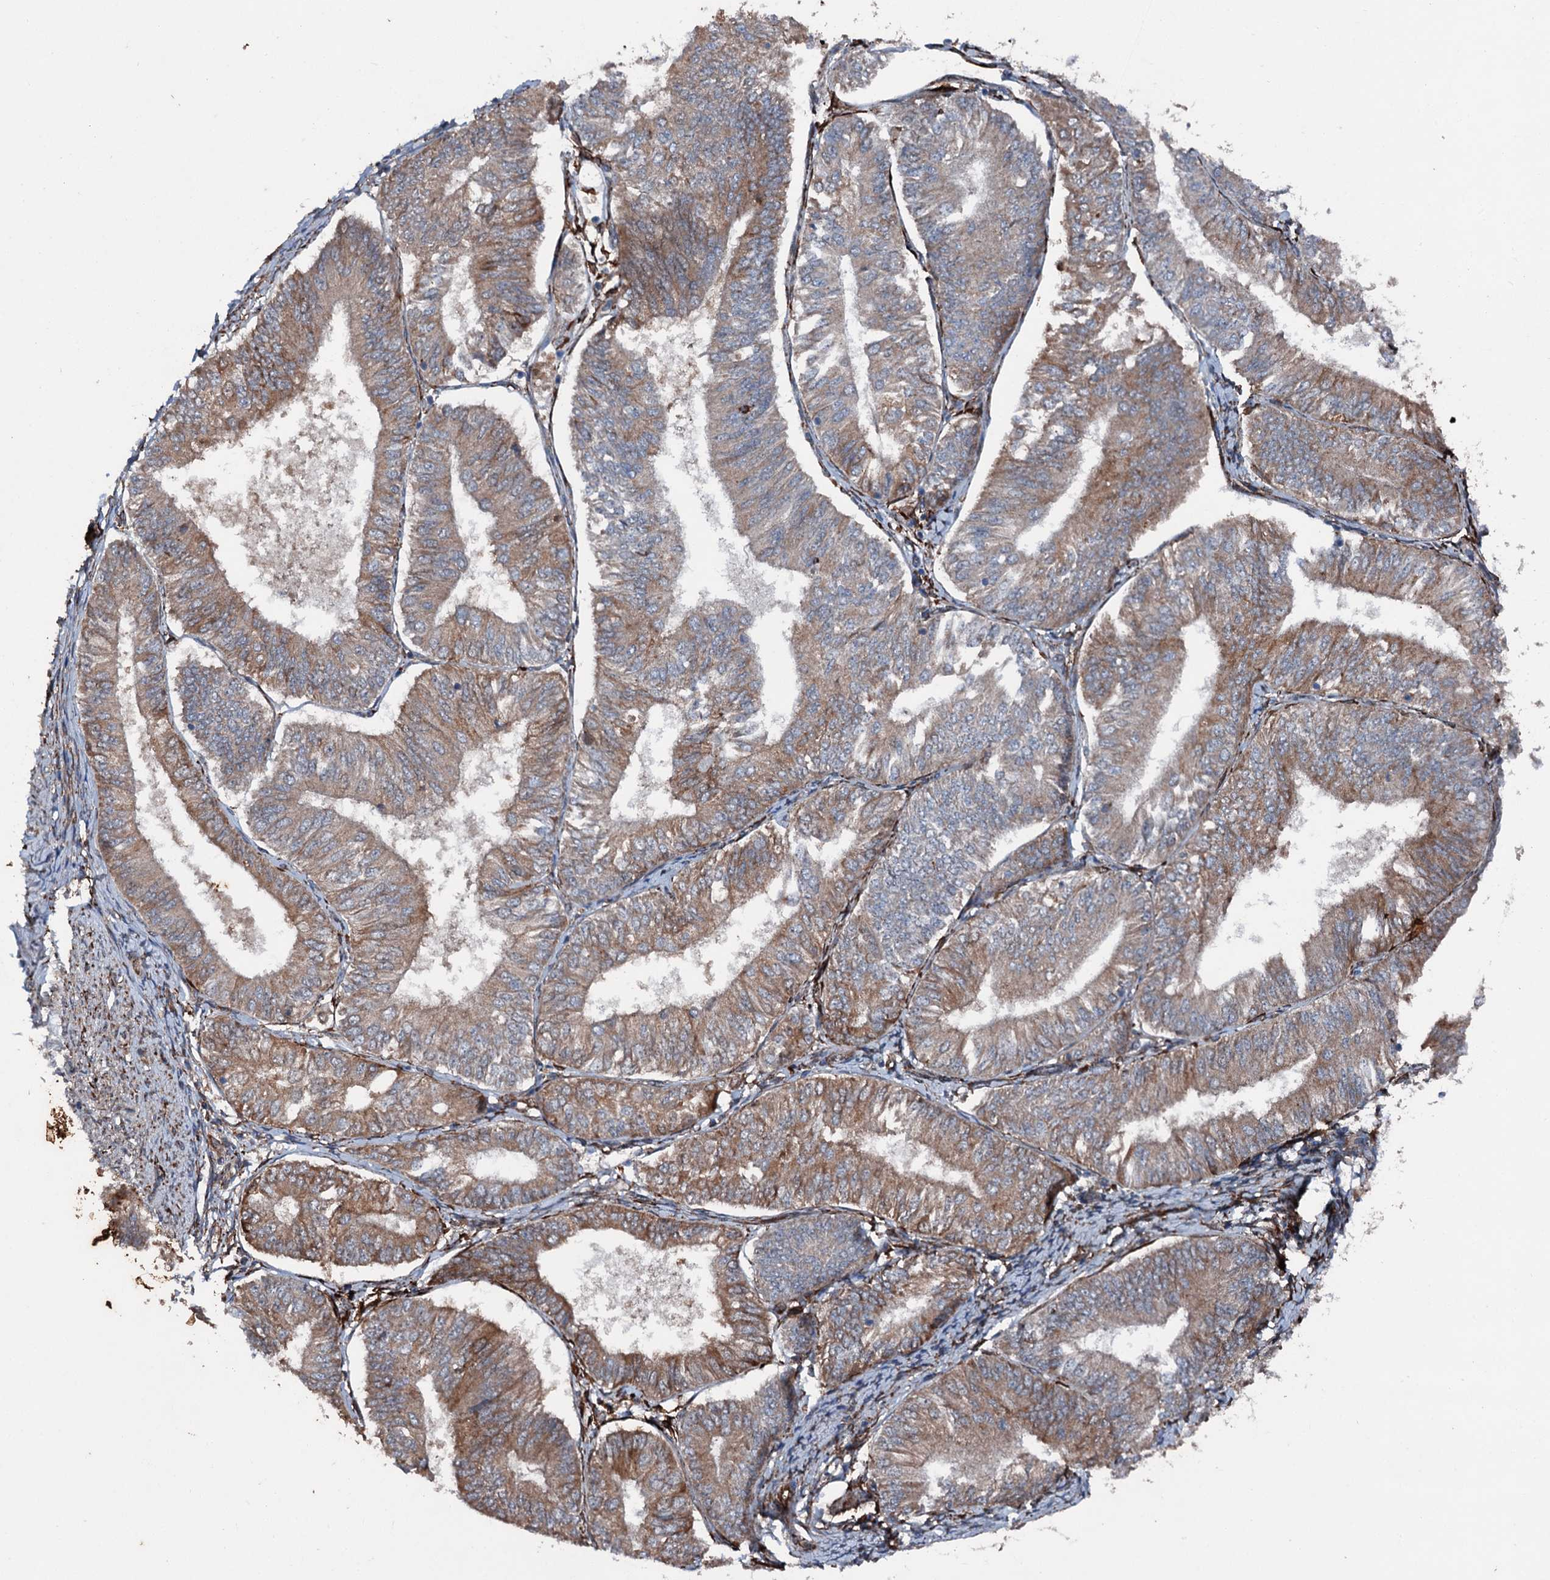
{"staining": {"intensity": "moderate", "quantity": ">75%", "location": "cytoplasmic/membranous"}, "tissue": "endometrial cancer", "cell_type": "Tumor cells", "image_type": "cancer", "snomed": [{"axis": "morphology", "description": "Adenocarcinoma, NOS"}, {"axis": "topography", "description": "Endometrium"}], "caption": "Immunohistochemistry staining of adenocarcinoma (endometrial), which exhibits medium levels of moderate cytoplasmic/membranous positivity in about >75% of tumor cells indicating moderate cytoplasmic/membranous protein expression. The staining was performed using DAB (brown) for protein detection and nuclei were counterstained in hematoxylin (blue).", "gene": "DDIAS", "patient": {"sex": "female", "age": 58}}